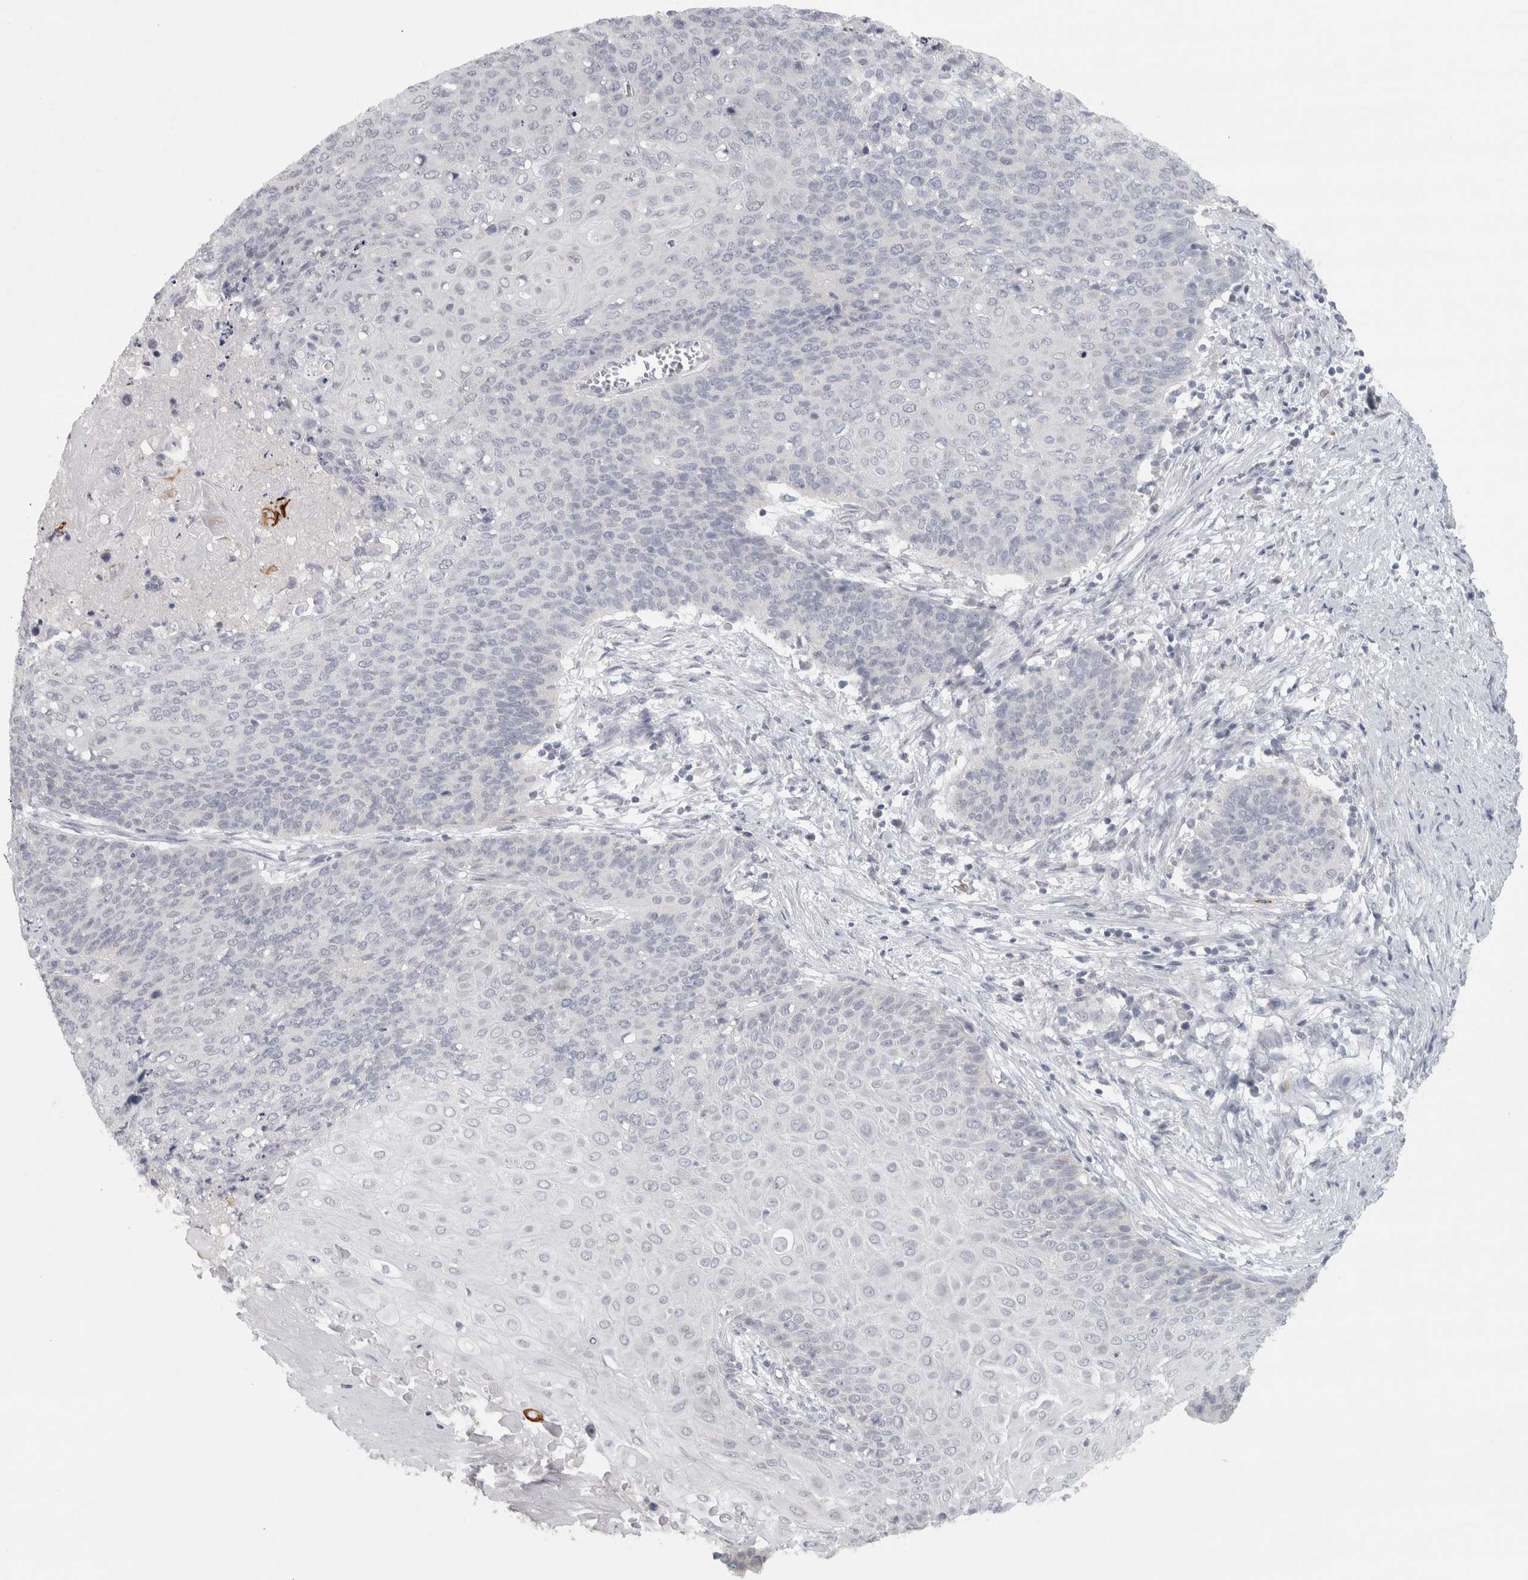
{"staining": {"intensity": "negative", "quantity": "none", "location": "none"}, "tissue": "cervical cancer", "cell_type": "Tumor cells", "image_type": "cancer", "snomed": [{"axis": "morphology", "description": "Squamous cell carcinoma, NOS"}, {"axis": "topography", "description": "Cervix"}], "caption": "Tumor cells are negative for brown protein staining in cervical cancer (squamous cell carcinoma). Brightfield microscopy of IHC stained with DAB (brown) and hematoxylin (blue), captured at high magnification.", "gene": "PTPRN2", "patient": {"sex": "female", "age": 39}}